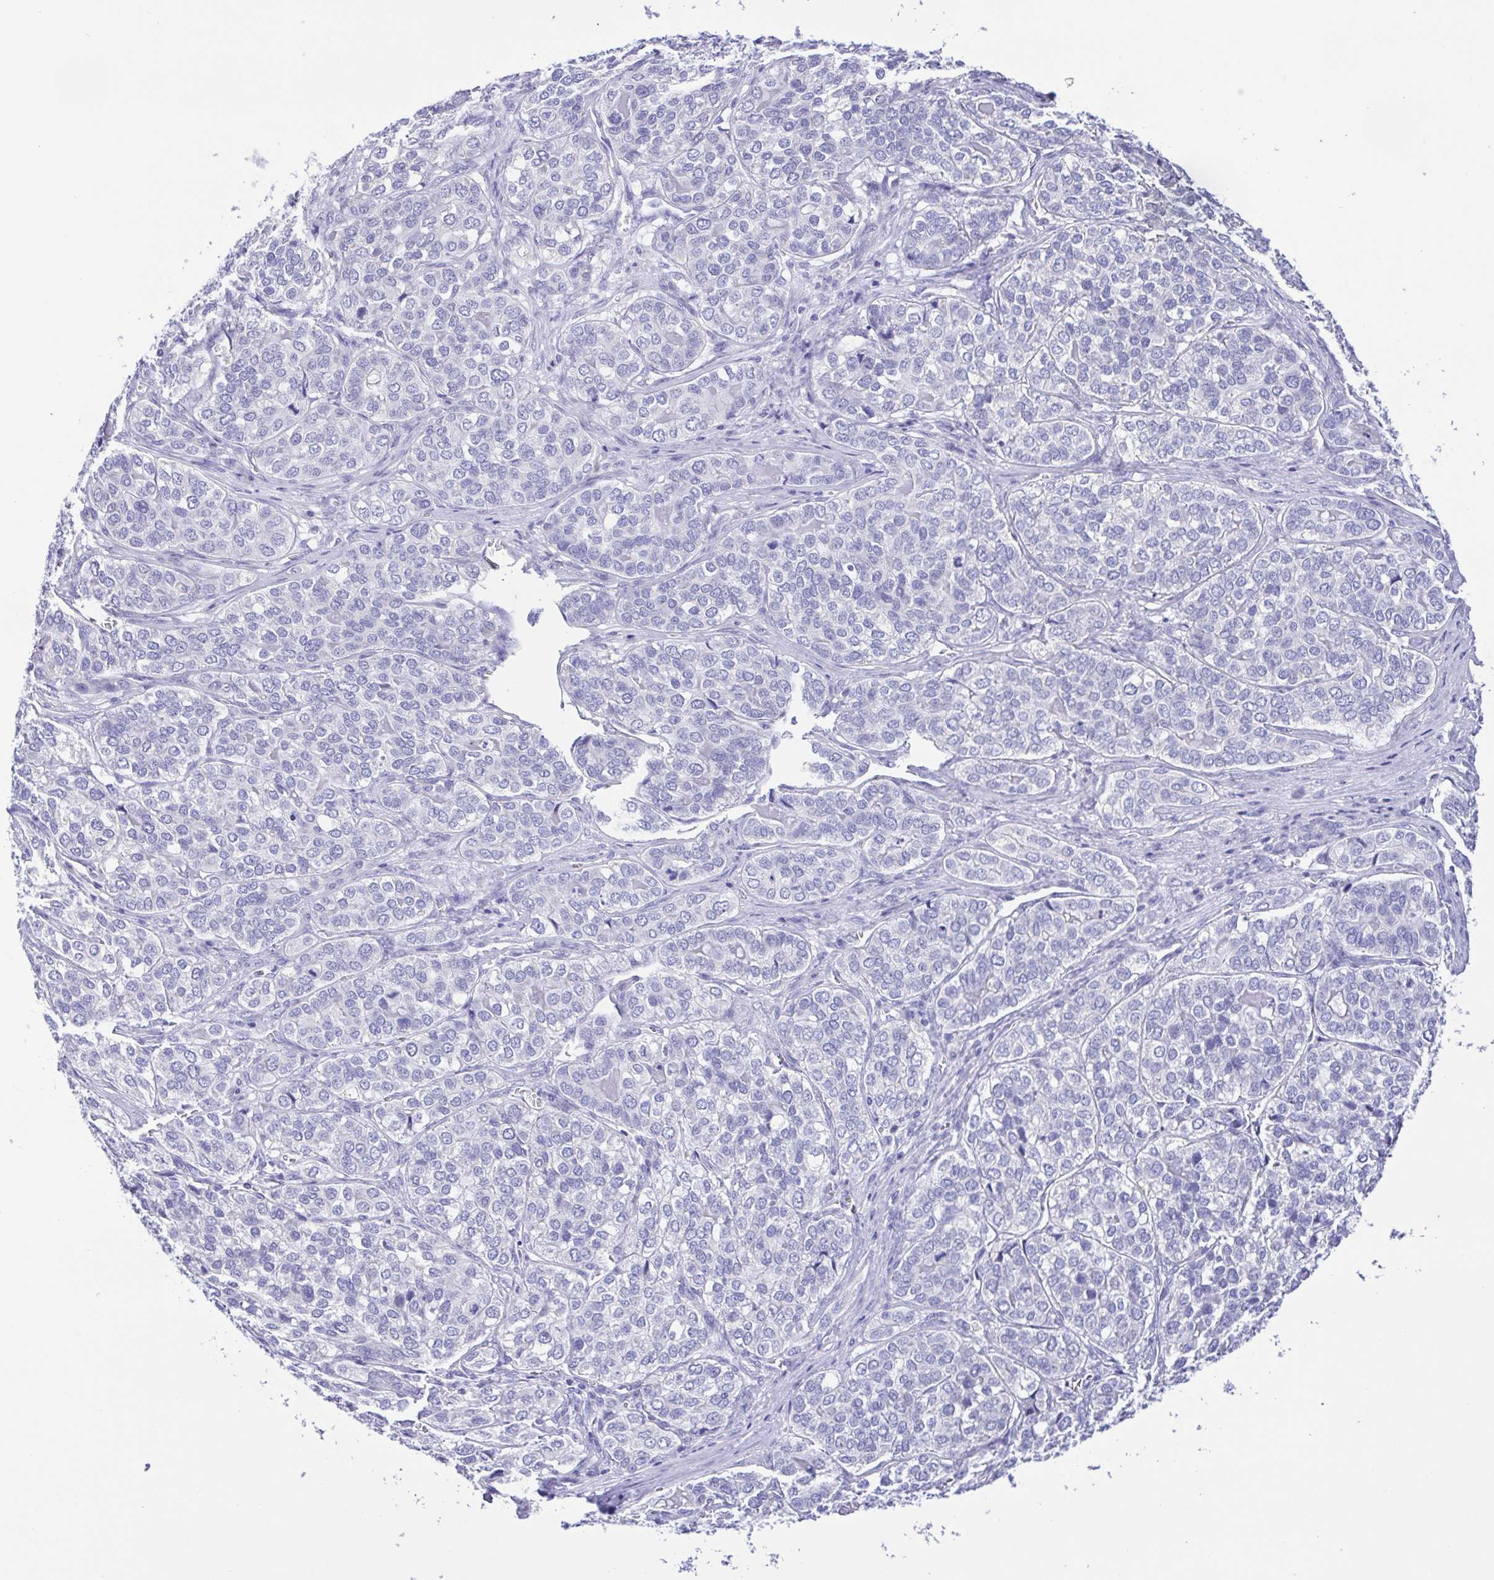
{"staining": {"intensity": "negative", "quantity": "none", "location": "none"}, "tissue": "liver cancer", "cell_type": "Tumor cells", "image_type": "cancer", "snomed": [{"axis": "morphology", "description": "Cholangiocarcinoma"}, {"axis": "topography", "description": "Liver"}], "caption": "Photomicrograph shows no protein staining in tumor cells of liver cancer tissue.", "gene": "CD72", "patient": {"sex": "male", "age": 56}}